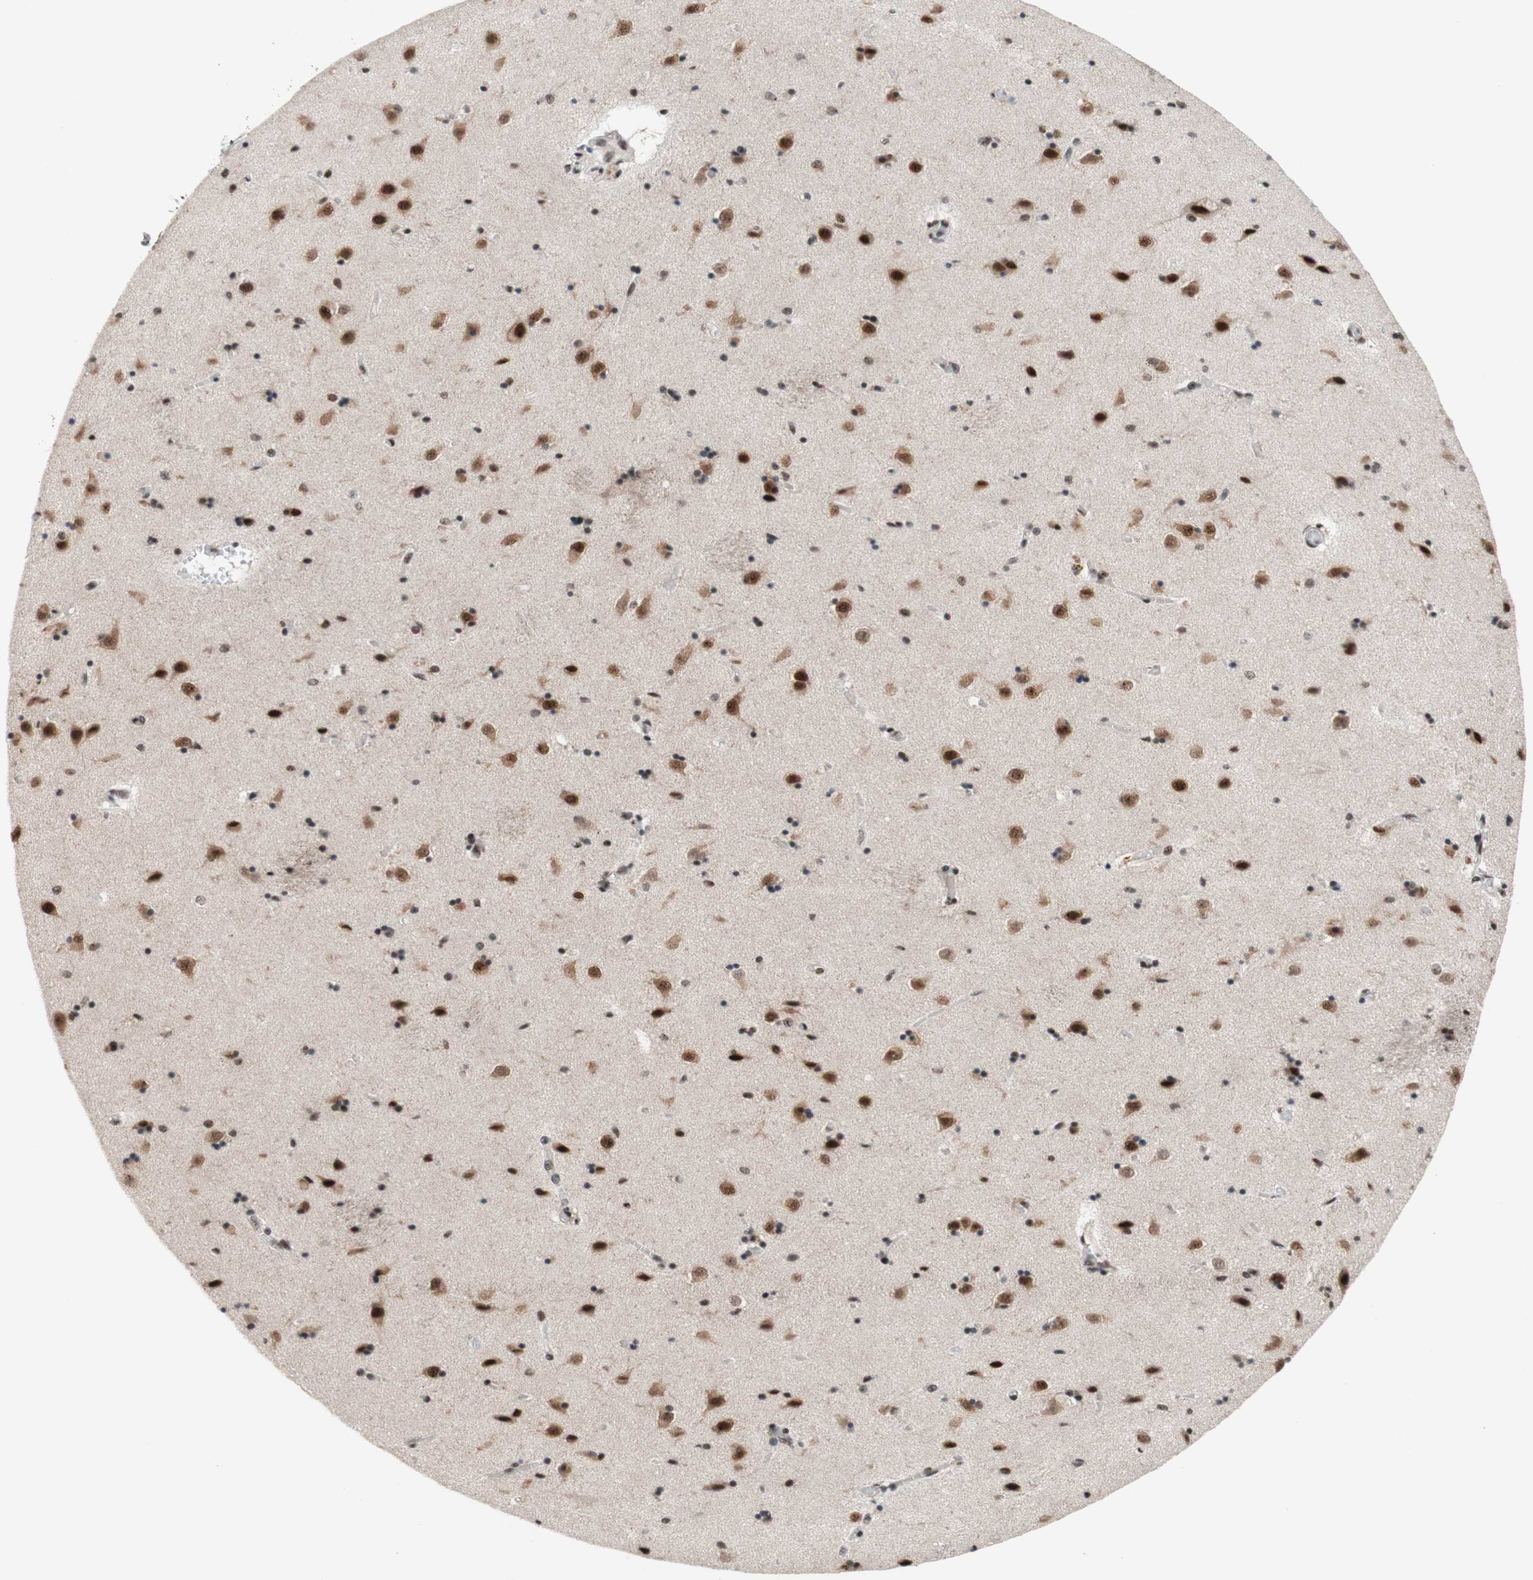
{"staining": {"intensity": "strong", "quantity": ">75%", "location": "nuclear"}, "tissue": "caudate", "cell_type": "Glial cells", "image_type": "normal", "snomed": [{"axis": "morphology", "description": "Normal tissue, NOS"}, {"axis": "topography", "description": "Lateral ventricle wall"}], "caption": "Normal caudate displays strong nuclear staining in about >75% of glial cells (DAB IHC with brightfield microscopy, high magnification)..", "gene": "PRPF19", "patient": {"sex": "female", "age": 54}}